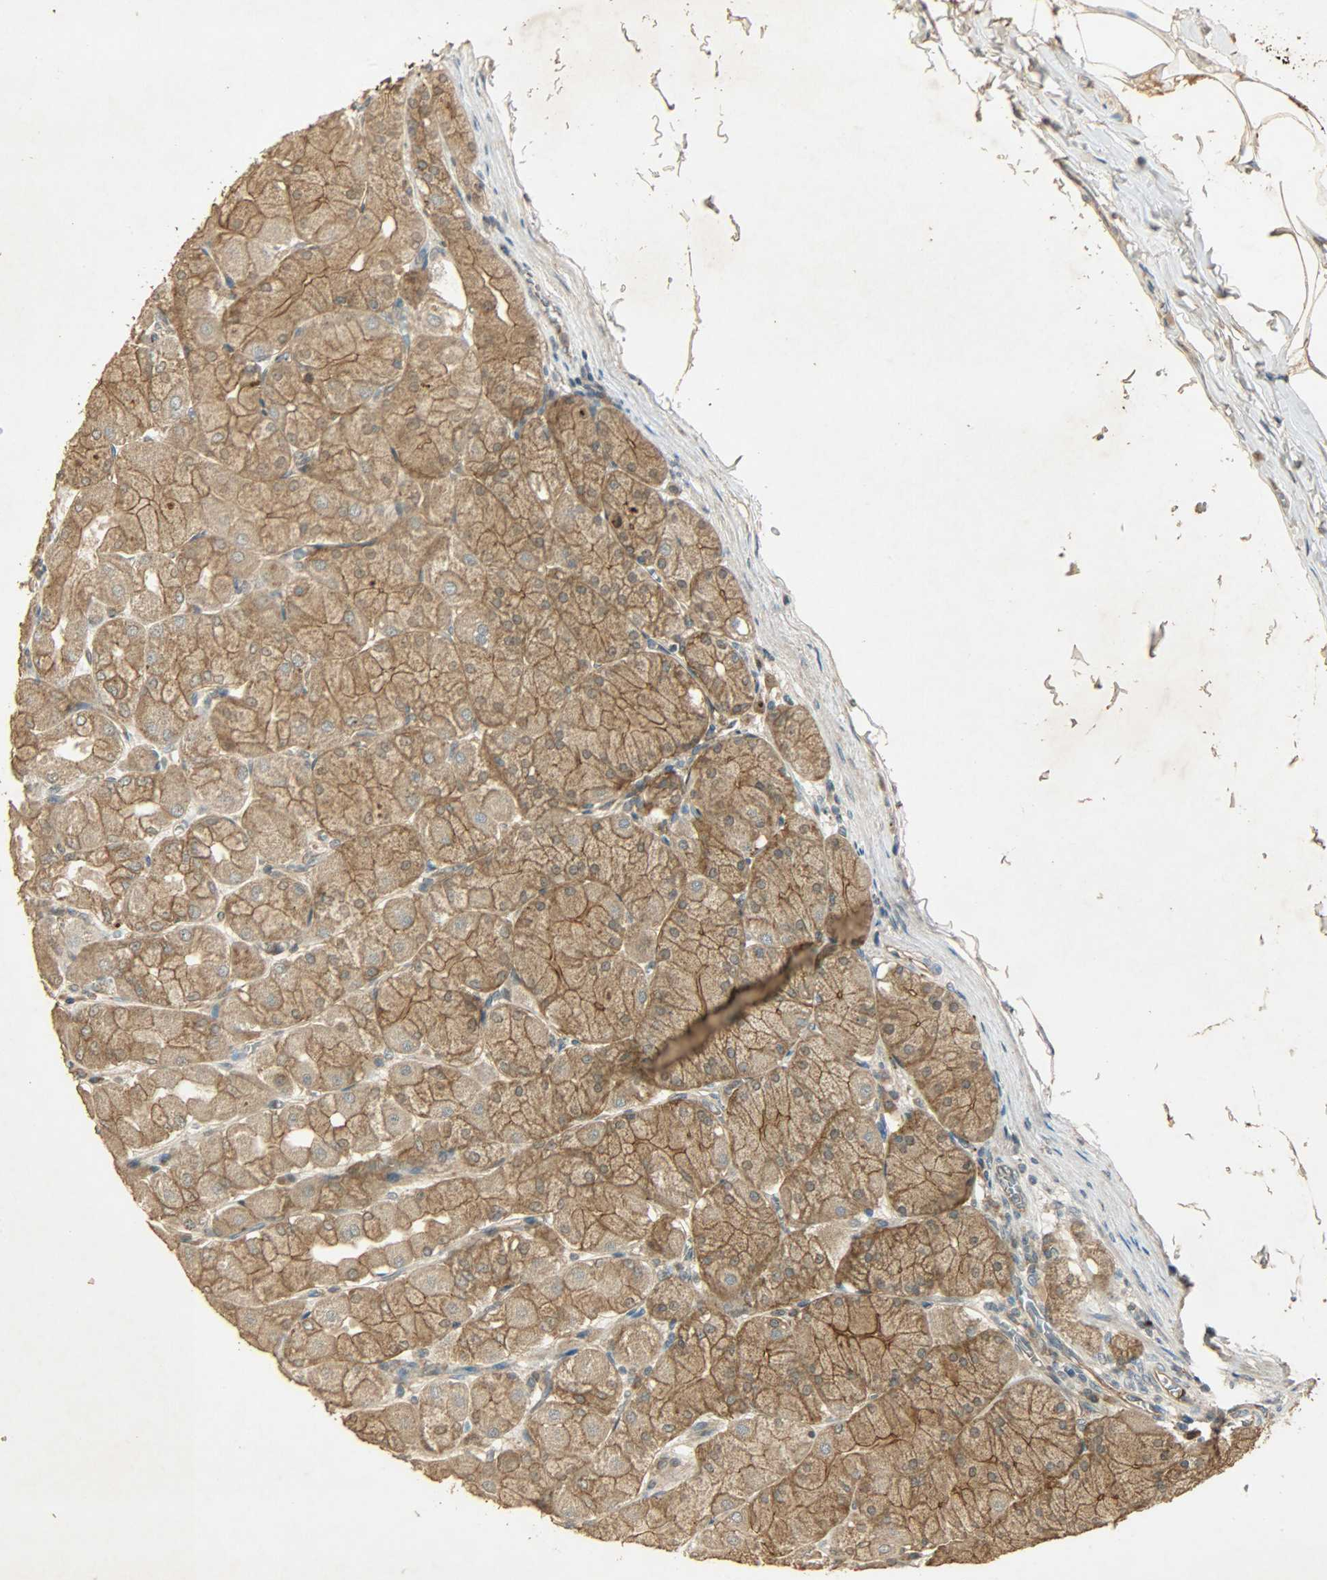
{"staining": {"intensity": "moderate", "quantity": ">75%", "location": "cytoplasmic/membranous"}, "tissue": "stomach", "cell_type": "Glandular cells", "image_type": "normal", "snomed": [{"axis": "morphology", "description": "Normal tissue, NOS"}, {"axis": "topography", "description": "Stomach, upper"}], "caption": "Immunohistochemistry photomicrograph of benign stomach: stomach stained using immunohistochemistry (IHC) reveals medium levels of moderate protein expression localized specifically in the cytoplasmic/membranous of glandular cells, appearing as a cytoplasmic/membranous brown color.", "gene": "ATP2B1", "patient": {"sex": "female", "age": 56}}